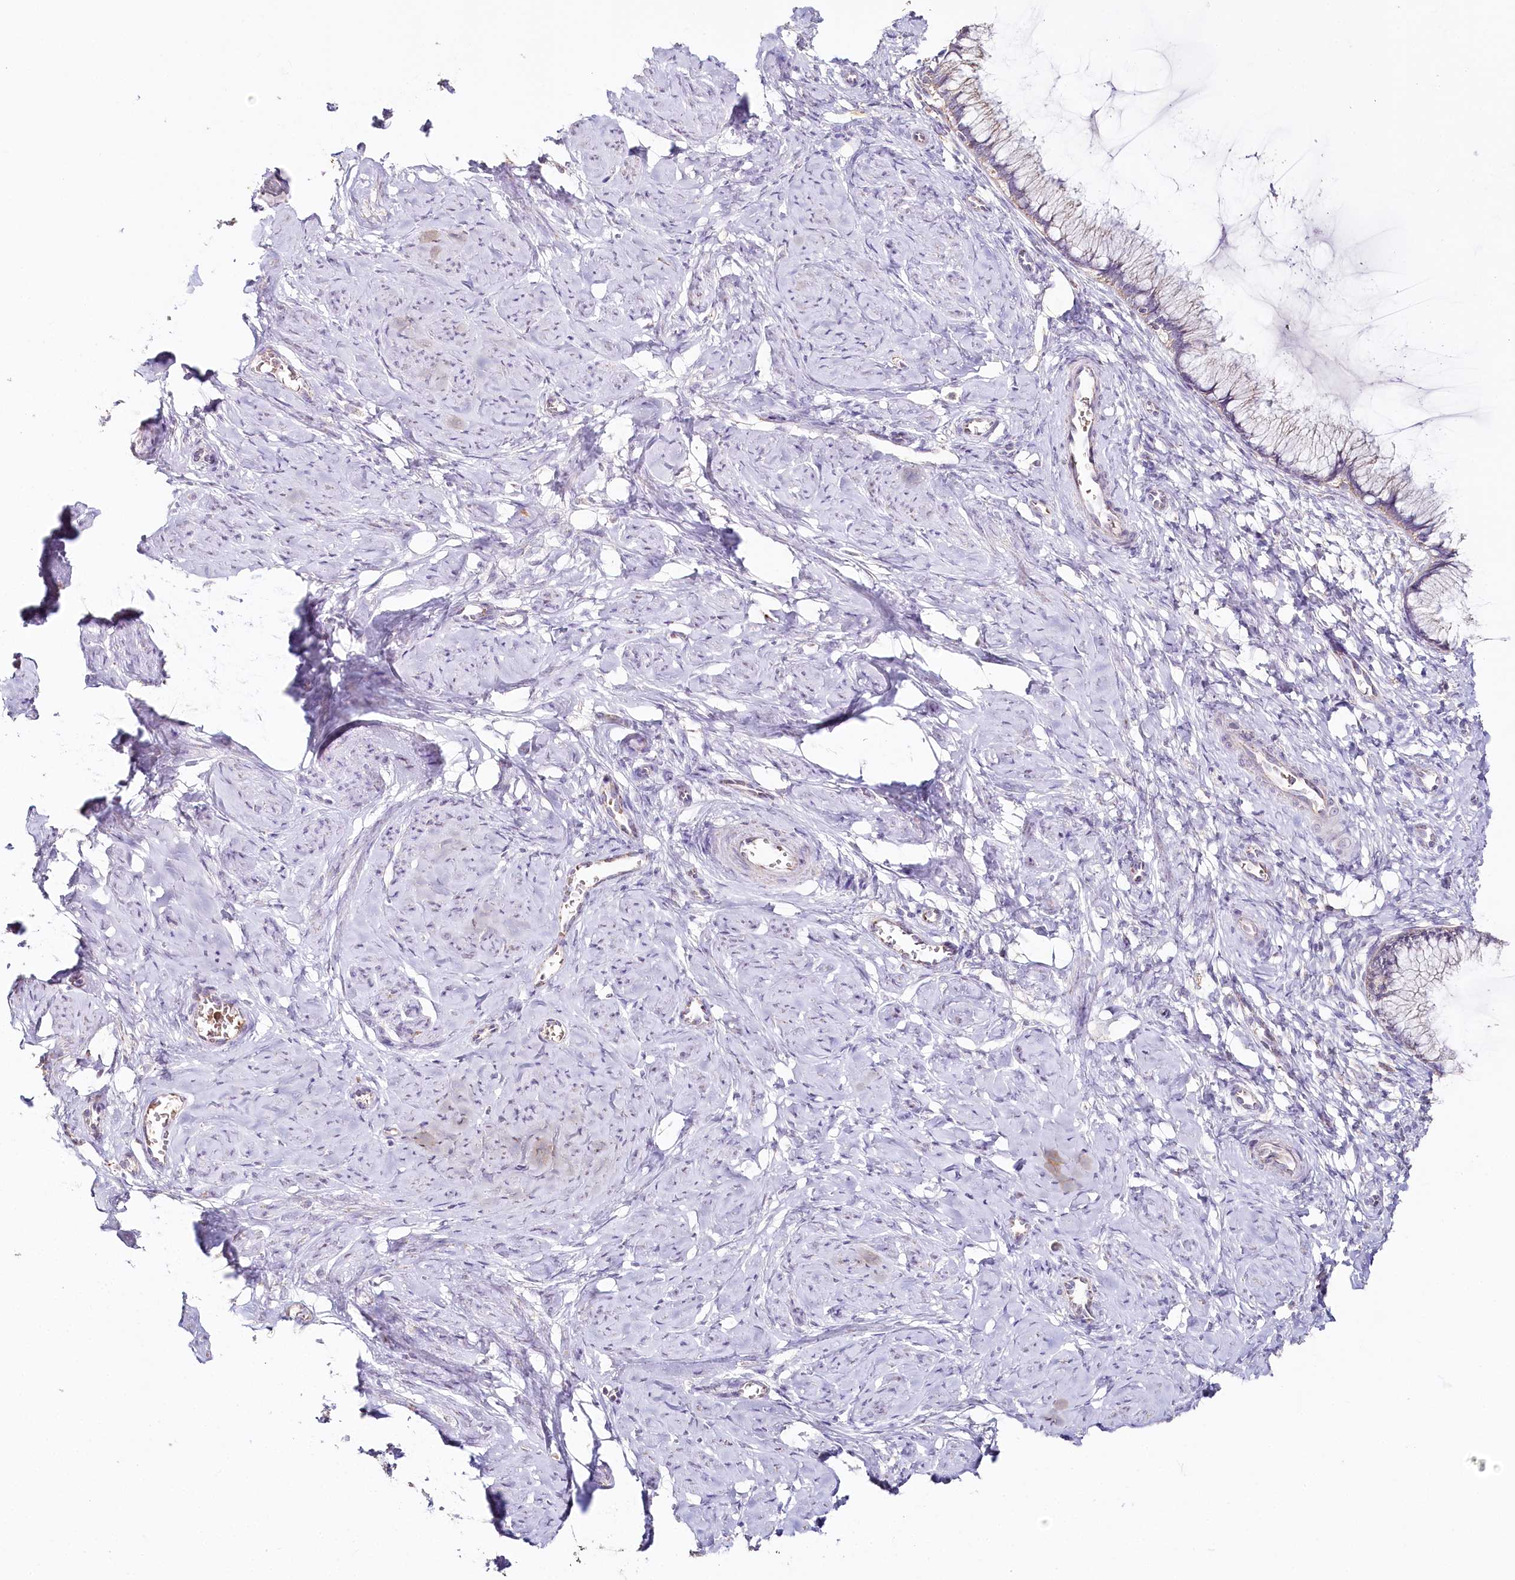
{"staining": {"intensity": "weak", "quantity": "<25%", "location": "cytoplasmic/membranous"}, "tissue": "cervix", "cell_type": "Glandular cells", "image_type": "normal", "snomed": [{"axis": "morphology", "description": "Normal tissue, NOS"}, {"axis": "morphology", "description": "Adenocarcinoma, NOS"}, {"axis": "topography", "description": "Cervix"}], "caption": "Immunohistochemistry histopathology image of normal human cervix stained for a protein (brown), which shows no expression in glandular cells. (DAB immunohistochemistry, high magnification).", "gene": "MMP25", "patient": {"sex": "female", "age": 29}}